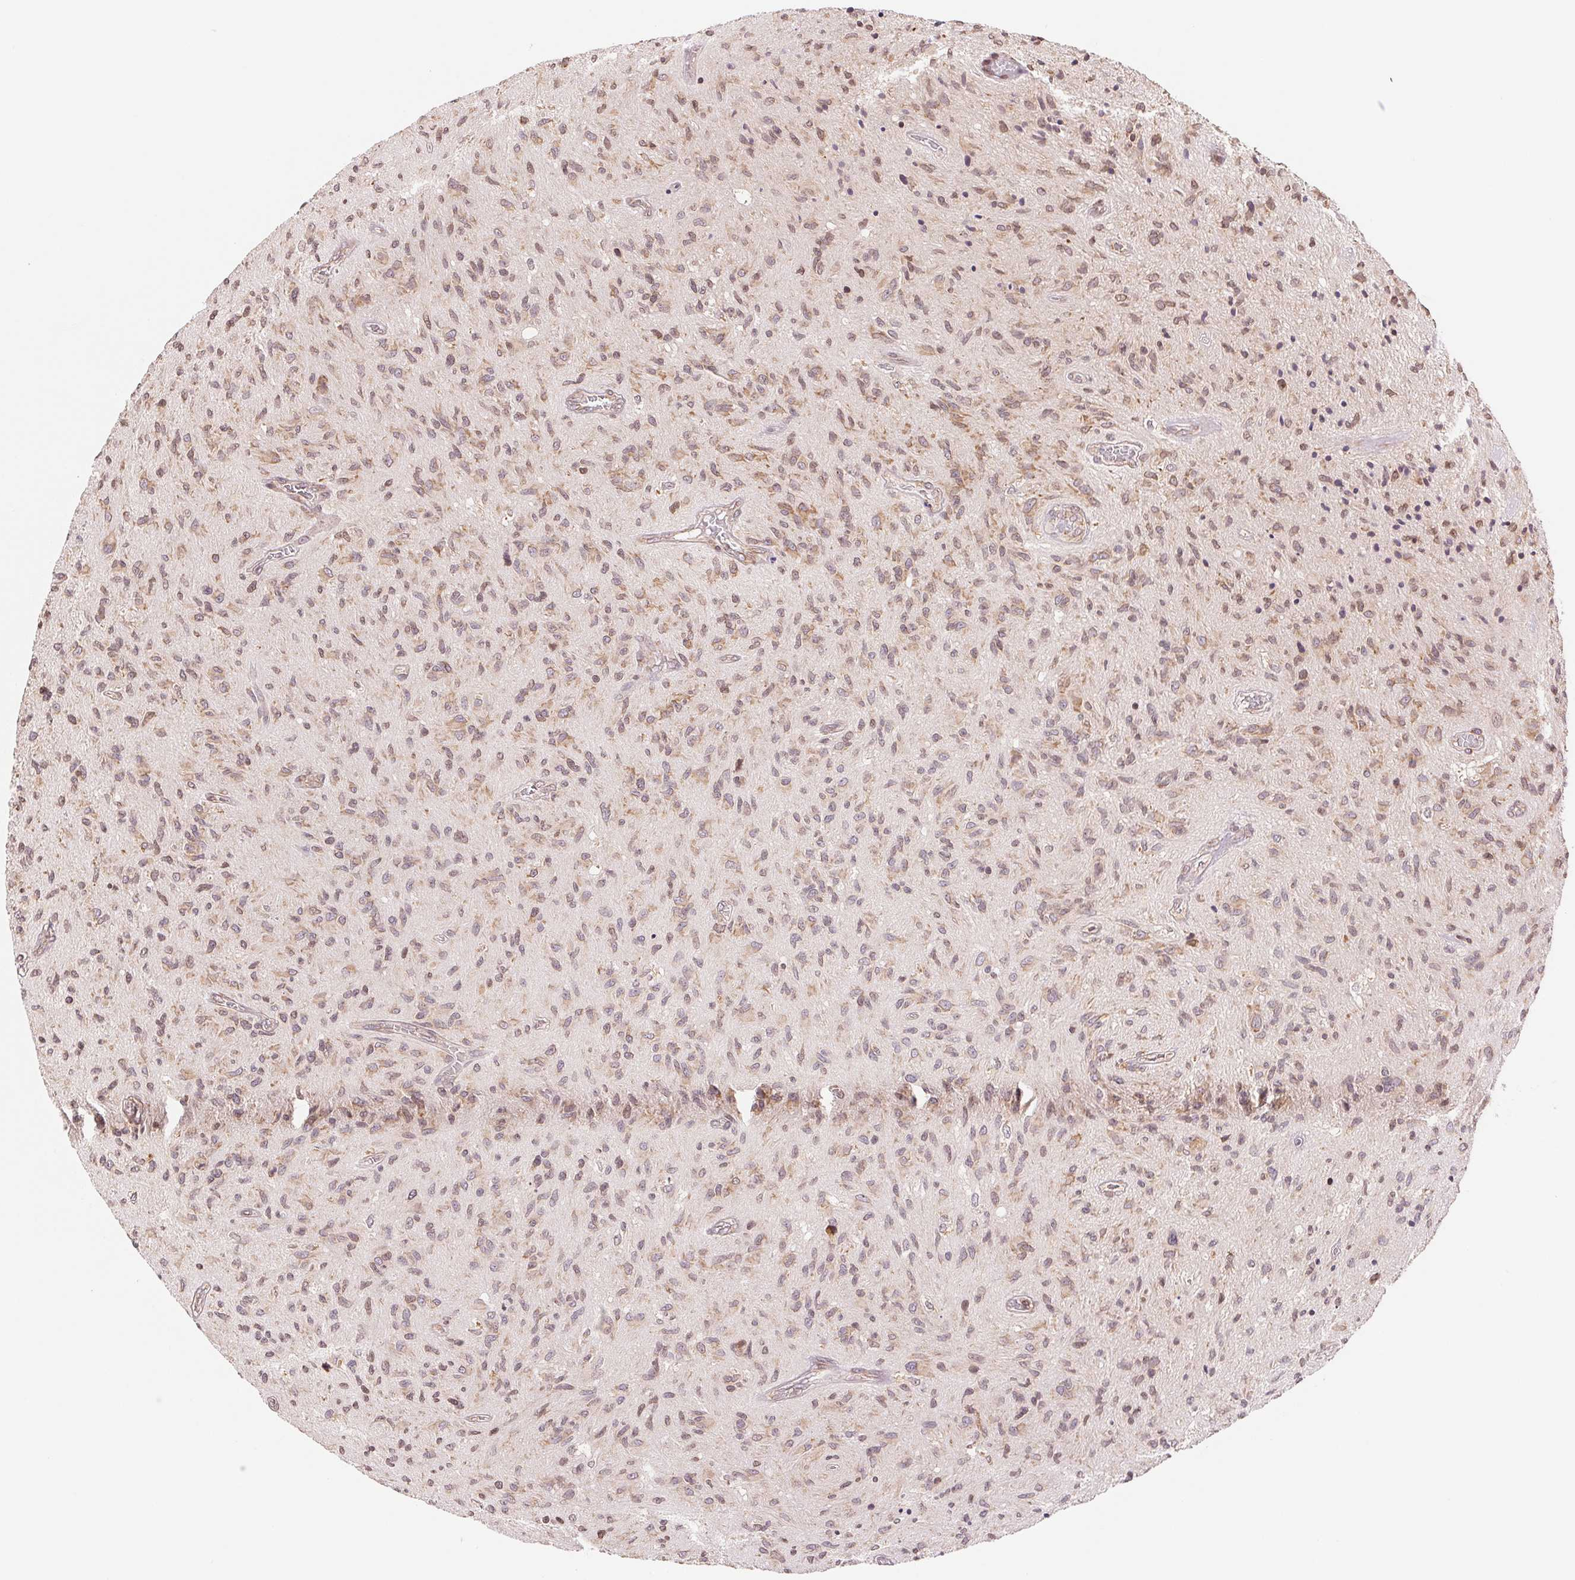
{"staining": {"intensity": "moderate", "quantity": "25%-75%", "location": "cytoplasmic/membranous,nuclear"}, "tissue": "glioma", "cell_type": "Tumor cells", "image_type": "cancer", "snomed": [{"axis": "morphology", "description": "Glioma, malignant, High grade"}, {"axis": "topography", "description": "Brain"}], "caption": "Immunohistochemistry (IHC) (DAB (3,3'-diaminobenzidine)) staining of glioma shows moderate cytoplasmic/membranous and nuclear protein positivity in about 25%-75% of tumor cells.", "gene": "RPN1", "patient": {"sex": "male", "age": 54}}